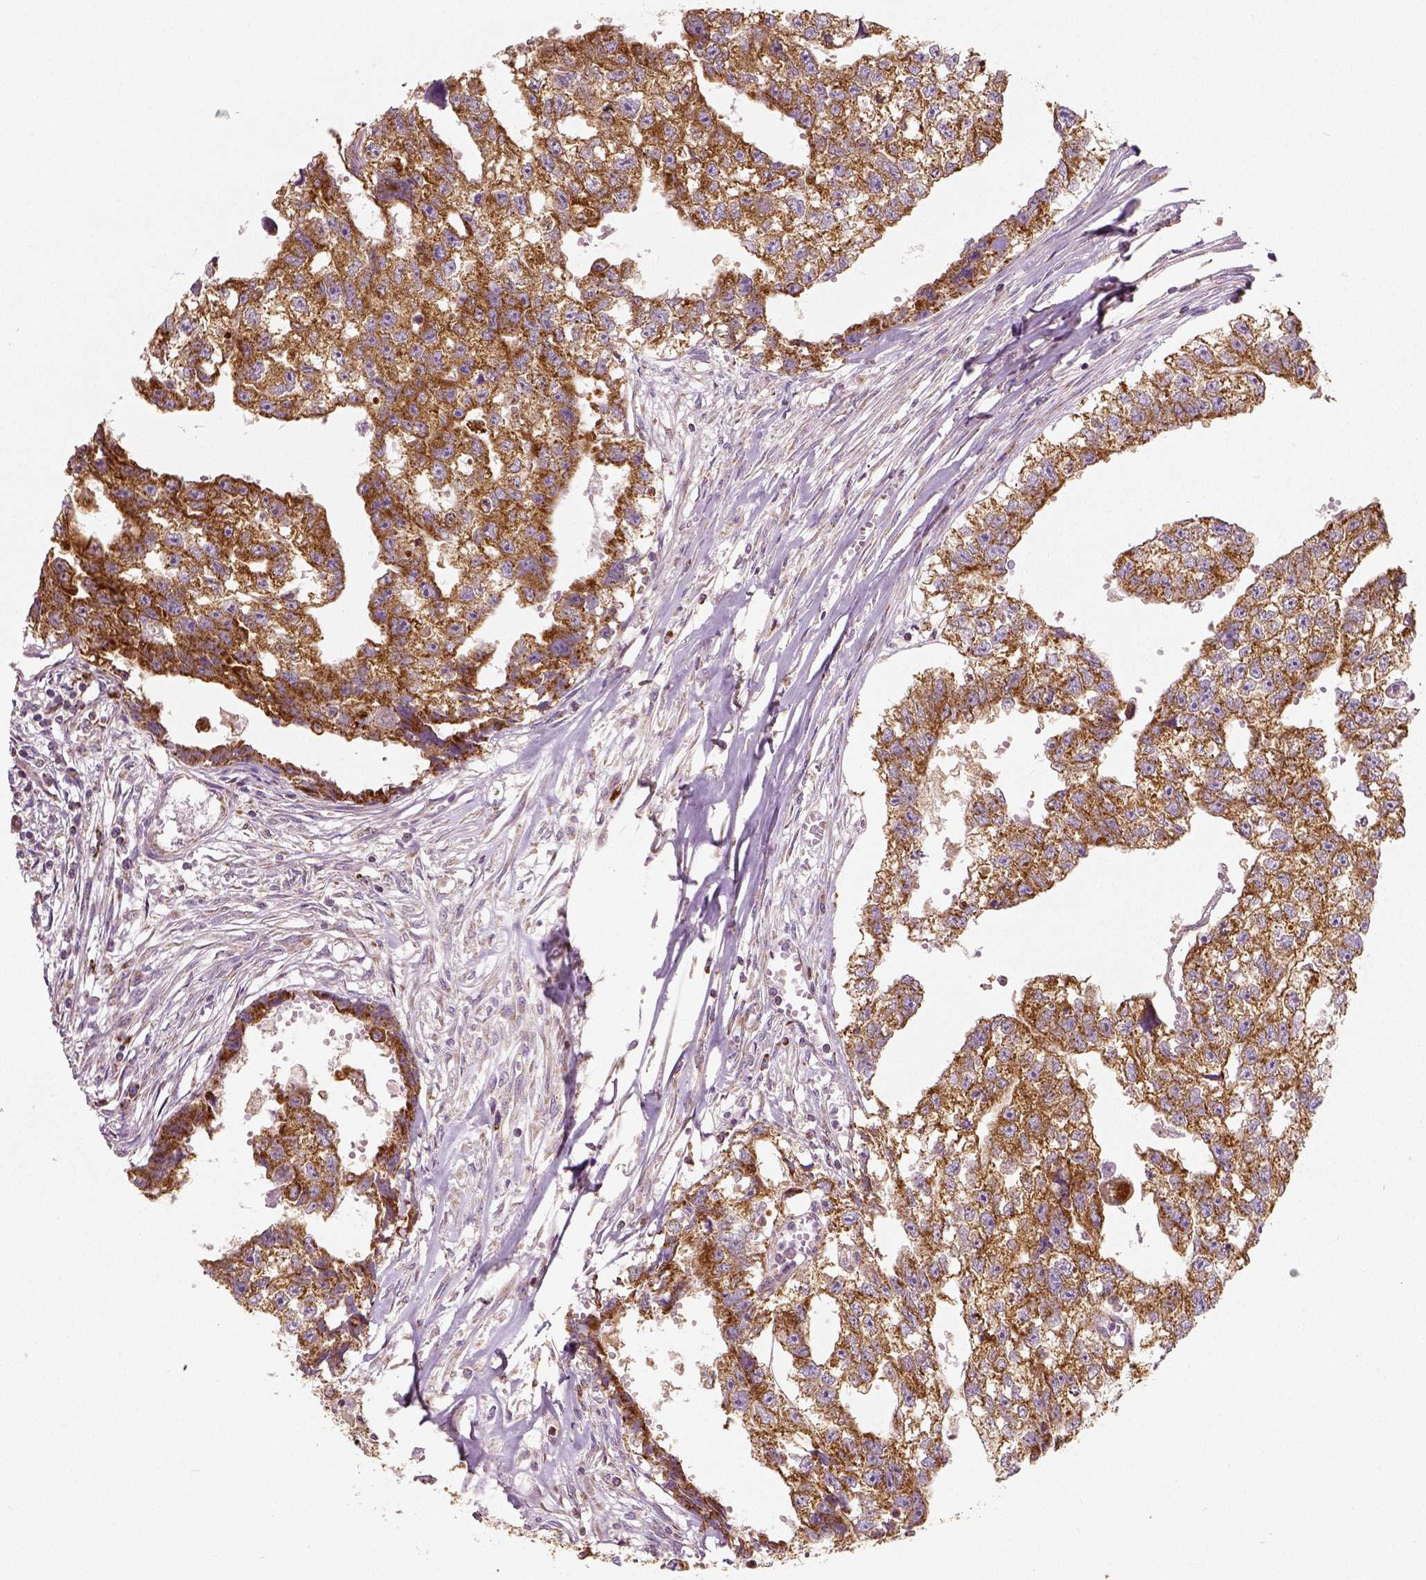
{"staining": {"intensity": "moderate", "quantity": ">75%", "location": "cytoplasmic/membranous"}, "tissue": "testis cancer", "cell_type": "Tumor cells", "image_type": "cancer", "snomed": [{"axis": "morphology", "description": "Carcinoma, Embryonal, NOS"}, {"axis": "morphology", "description": "Teratoma, malignant, NOS"}, {"axis": "topography", "description": "Testis"}], "caption": "This is an image of immunohistochemistry (IHC) staining of testis cancer (embryonal carcinoma), which shows moderate expression in the cytoplasmic/membranous of tumor cells.", "gene": "PGAM5", "patient": {"sex": "male", "age": 44}}